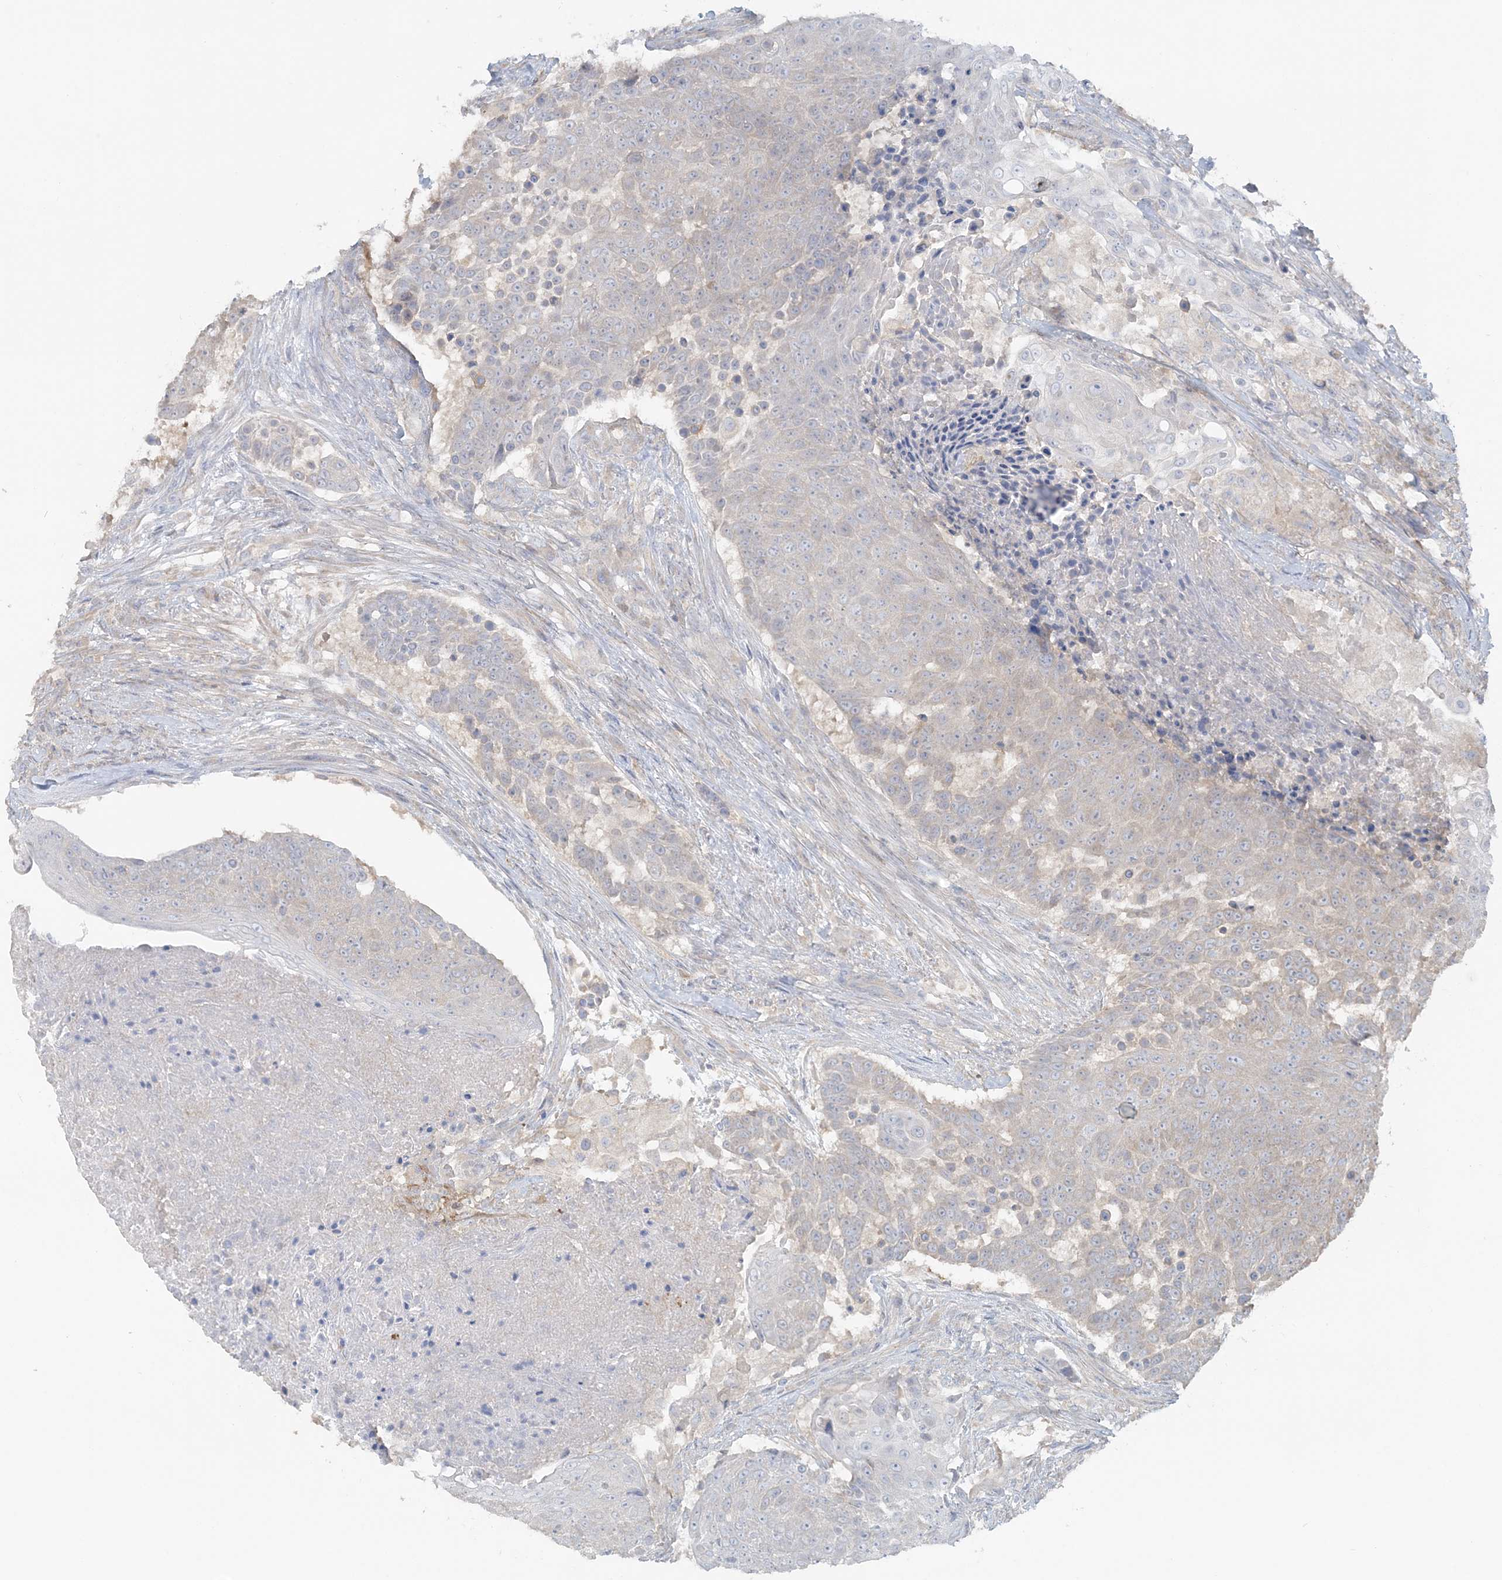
{"staining": {"intensity": "negative", "quantity": "none", "location": "none"}, "tissue": "urothelial cancer", "cell_type": "Tumor cells", "image_type": "cancer", "snomed": [{"axis": "morphology", "description": "Urothelial carcinoma, High grade"}, {"axis": "topography", "description": "Urinary bladder"}], "caption": "High power microscopy image of an IHC histopathology image of urothelial cancer, revealing no significant expression in tumor cells.", "gene": "TBC1D5", "patient": {"sex": "female", "age": 63}}